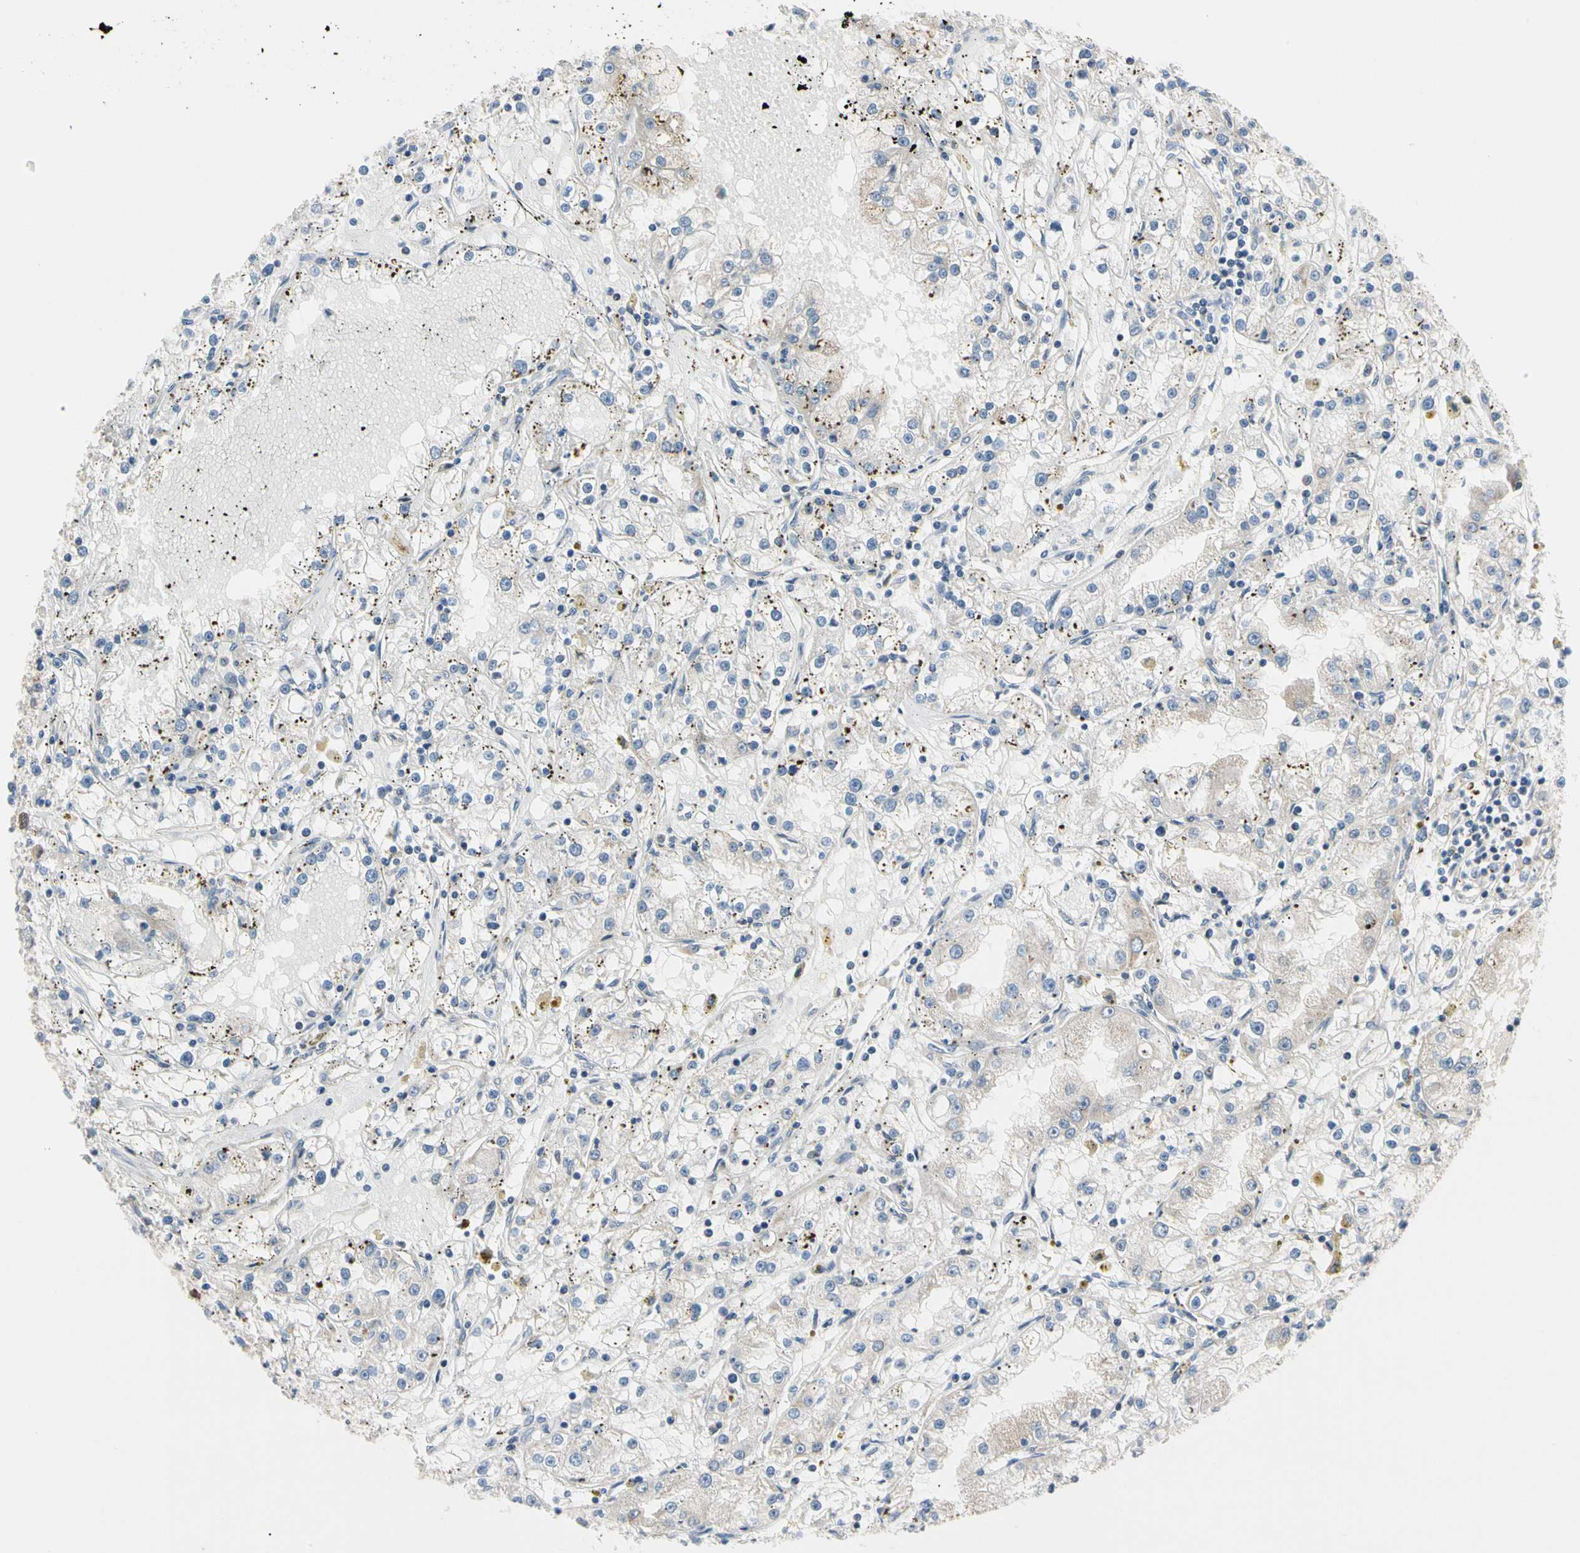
{"staining": {"intensity": "weak", "quantity": "25%-75%", "location": "cytoplasmic/membranous"}, "tissue": "renal cancer", "cell_type": "Tumor cells", "image_type": "cancer", "snomed": [{"axis": "morphology", "description": "Adenocarcinoma, NOS"}, {"axis": "topography", "description": "Kidney"}], "caption": "Tumor cells show low levels of weak cytoplasmic/membranous staining in approximately 25%-75% of cells in renal cancer. Immunohistochemistry (ihc) stains the protein of interest in brown and the nuclei are stained blue.", "gene": "MARK1", "patient": {"sex": "male", "age": 56}}